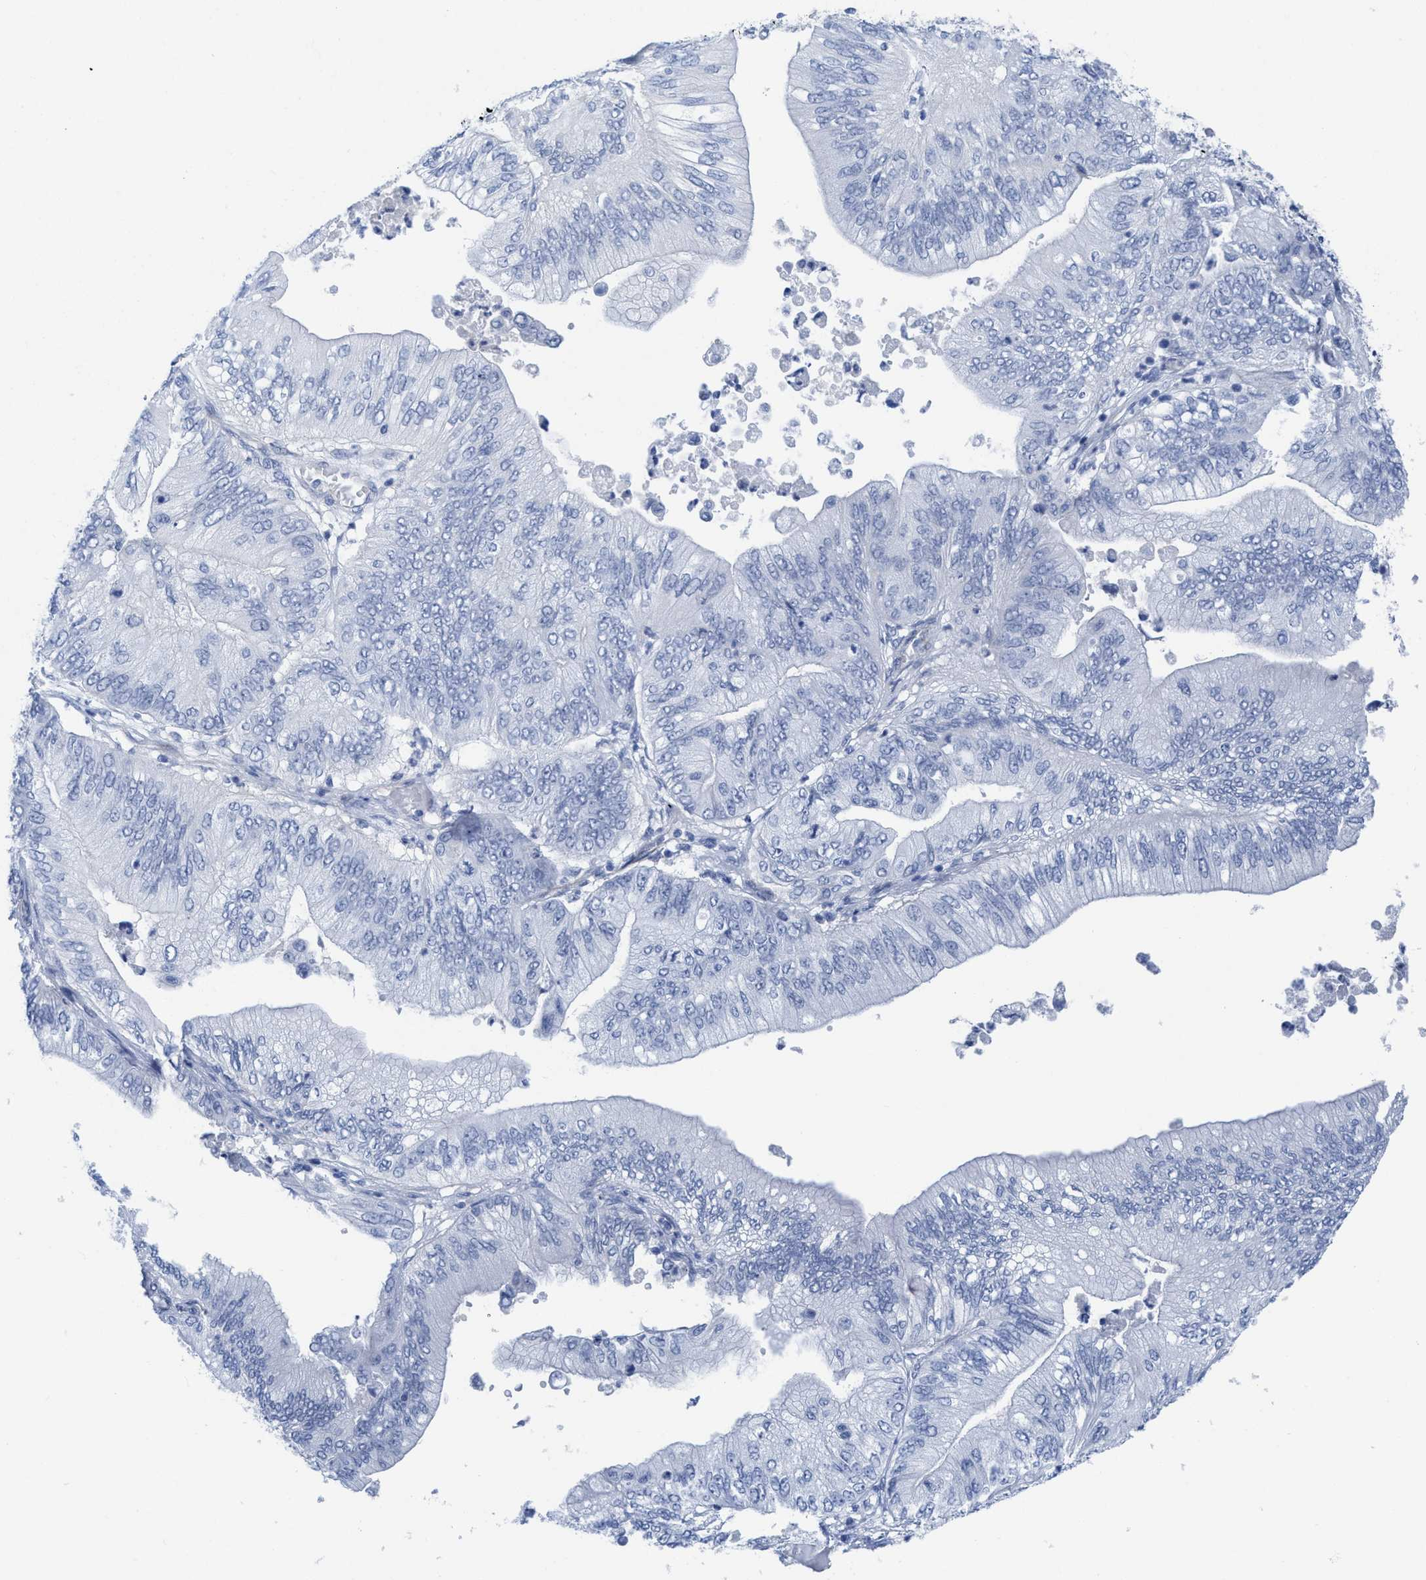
{"staining": {"intensity": "negative", "quantity": "none", "location": "none"}, "tissue": "ovarian cancer", "cell_type": "Tumor cells", "image_type": "cancer", "snomed": [{"axis": "morphology", "description": "Cystadenocarcinoma, mucinous, NOS"}, {"axis": "topography", "description": "Ovary"}], "caption": "This histopathology image is of ovarian cancer stained with IHC to label a protein in brown with the nuclei are counter-stained blue. There is no expression in tumor cells.", "gene": "TUB", "patient": {"sex": "female", "age": 61}}